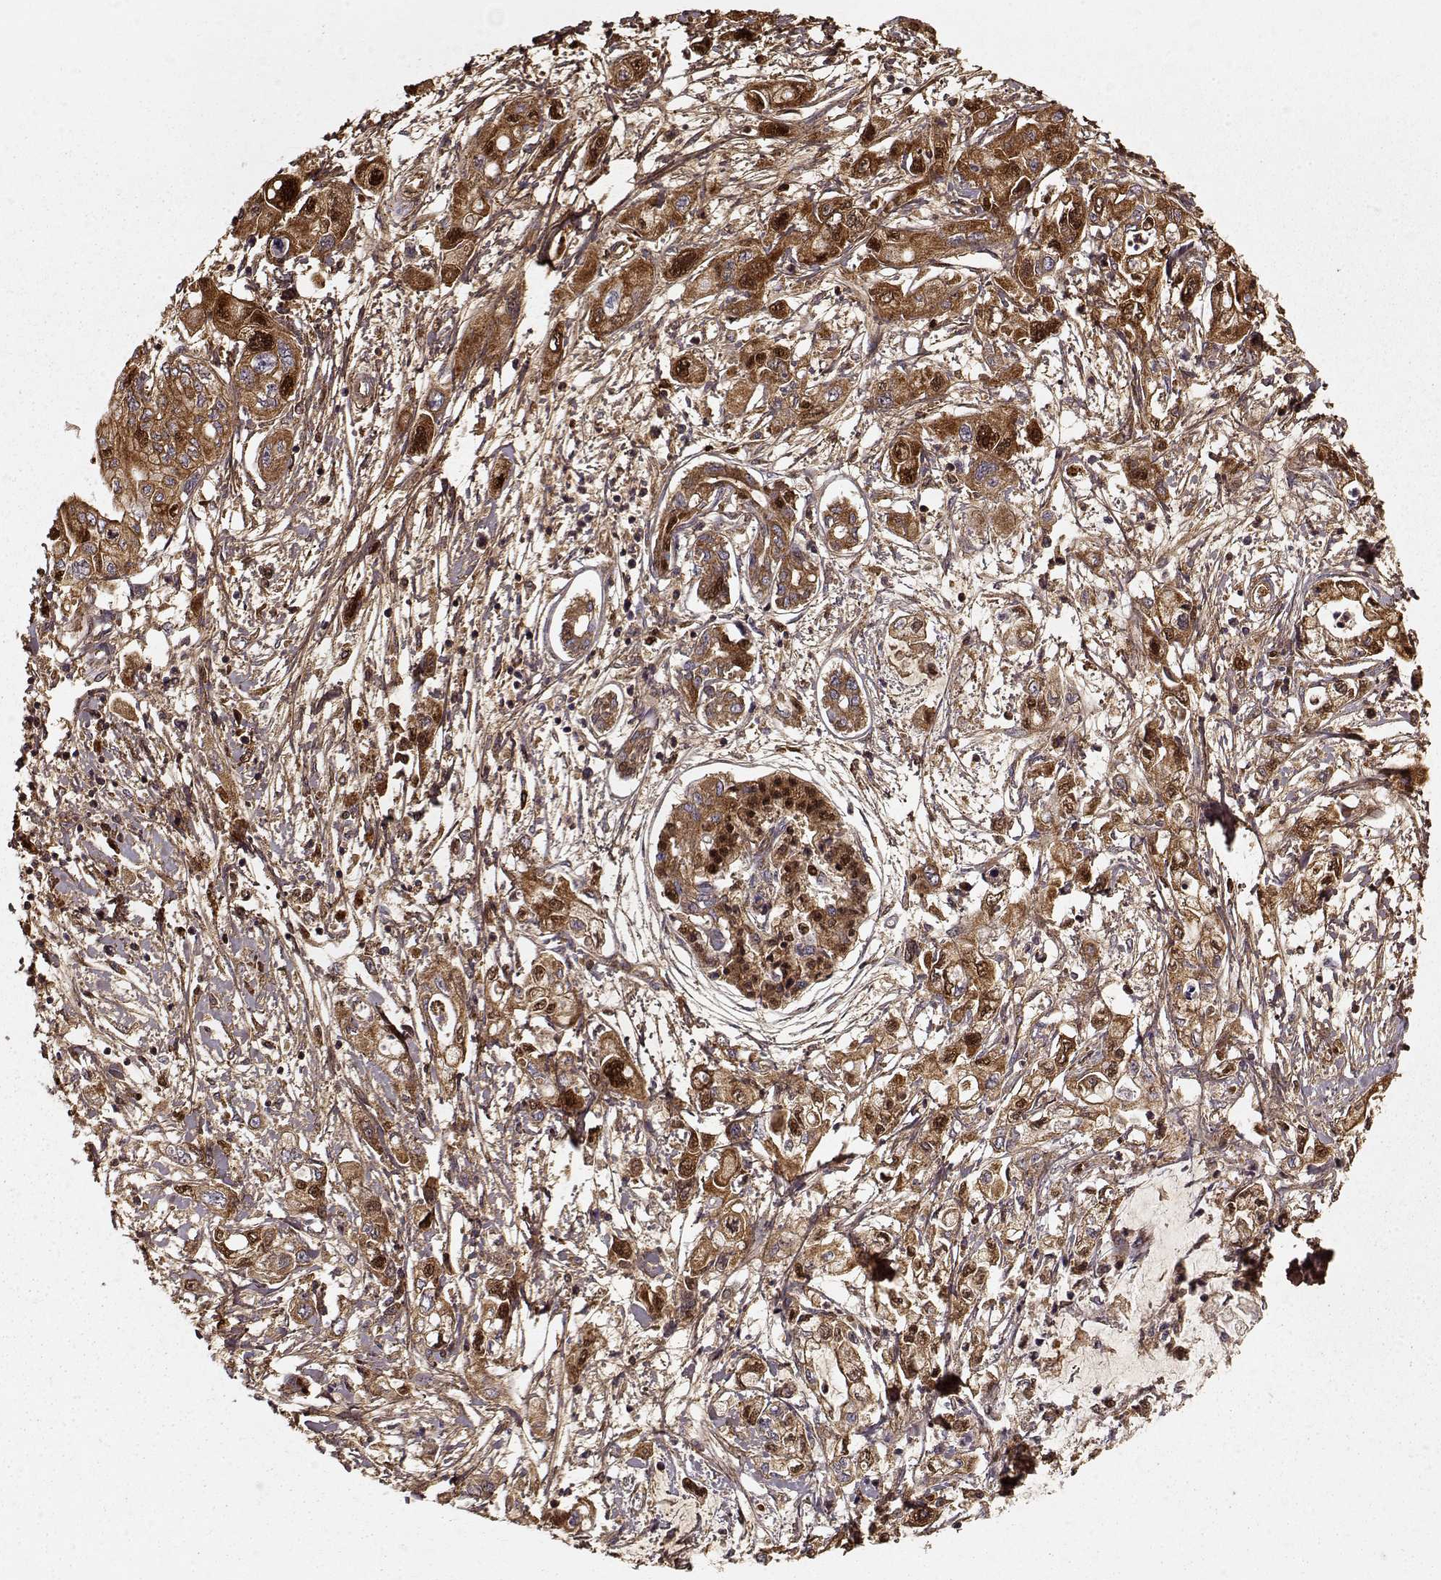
{"staining": {"intensity": "strong", "quantity": ">75%", "location": "cytoplasmic/membranous"}, "tissue": "pancreatic cancer", "cell_type": "Tumor cells", "image_type": "cancer", "snomed": [{"axis": "morphology", "description": "Adenocarcinoma, NOS"}, {"axis": "topography", "description": "Pancreas"}], "caption": "Immunohistochemistry image of pancreatic cancer stained for a protein (brown), which shows high levels of strong cytoplasmic/membranous expression in about >75% of tumor cells.", "gene": "LUM", "patient": {"sex": "male", "age": 54}}